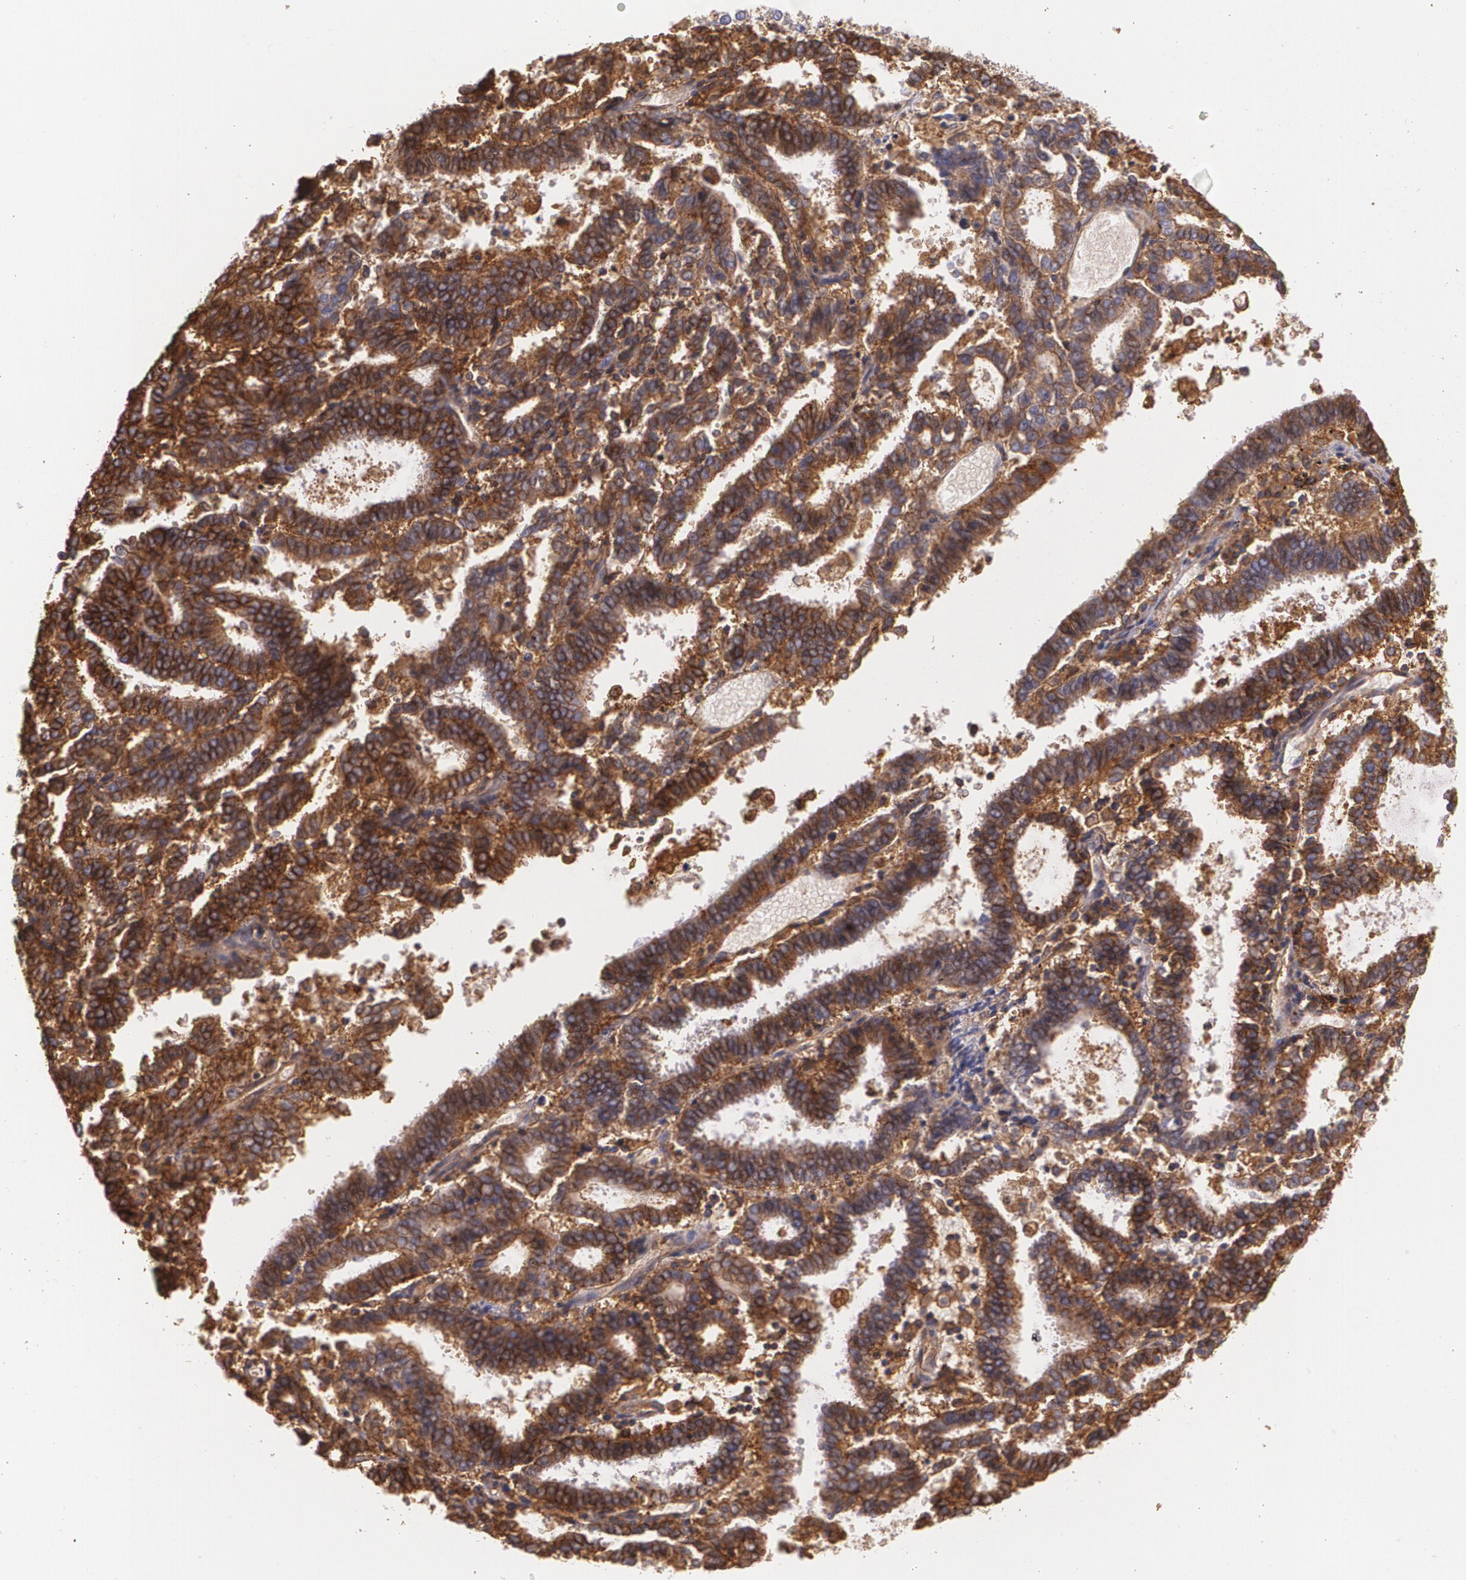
{"staining": {"intensity": "moderate", "quantity": ">75%", "location": "cytoplasmic/membranous"}, "tissue": "endometrial cancer", "cell_type": "Tumor cells", "image_type": "cancer", "snomed": [{"axis": "morphology", "description": "Adenocarcinoma, NOS"}, {"axis": "topography", "description": "Uterus"}], "caption": "About >75% of tumor cells in human endometrial cancer show moderate cytoplasmic/membranous protein positivity as visualized by brown immunohistochemical staining.", "gene": "B2M", "patient": {"sex": "female", "age": 83}}